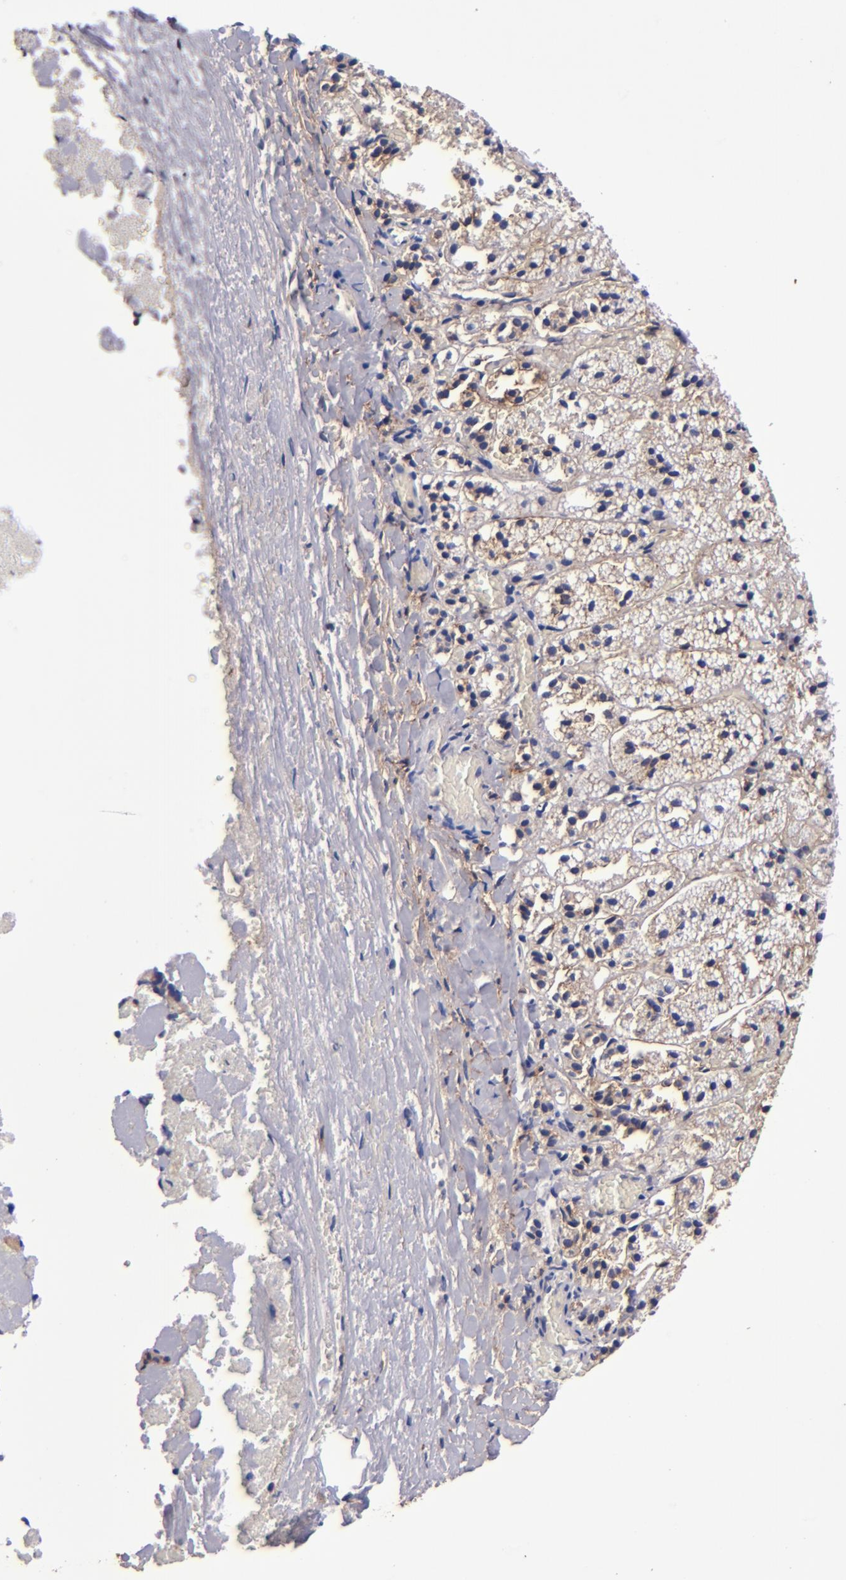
{"staining": {"intensity": "weak", "quantity": ">75%", "location": "cytoplasmic/membranous"}, "tissue": "adrenal gland", "cell_type": "Glandular cells", "image_type": "normal", "snomed": [{"axis": "morphology", "description": "Normal tissue, NOS"}, {"axis": "topography", "description": "Adrenal gland"}], "caption": "A low amount of weak cytoplasmic/membranous staining is present in about >75% of glandular cells in unremarkable adrenal gland.", "gene": "SIRPA", "patient": {"sex": "female", "age": 44}}